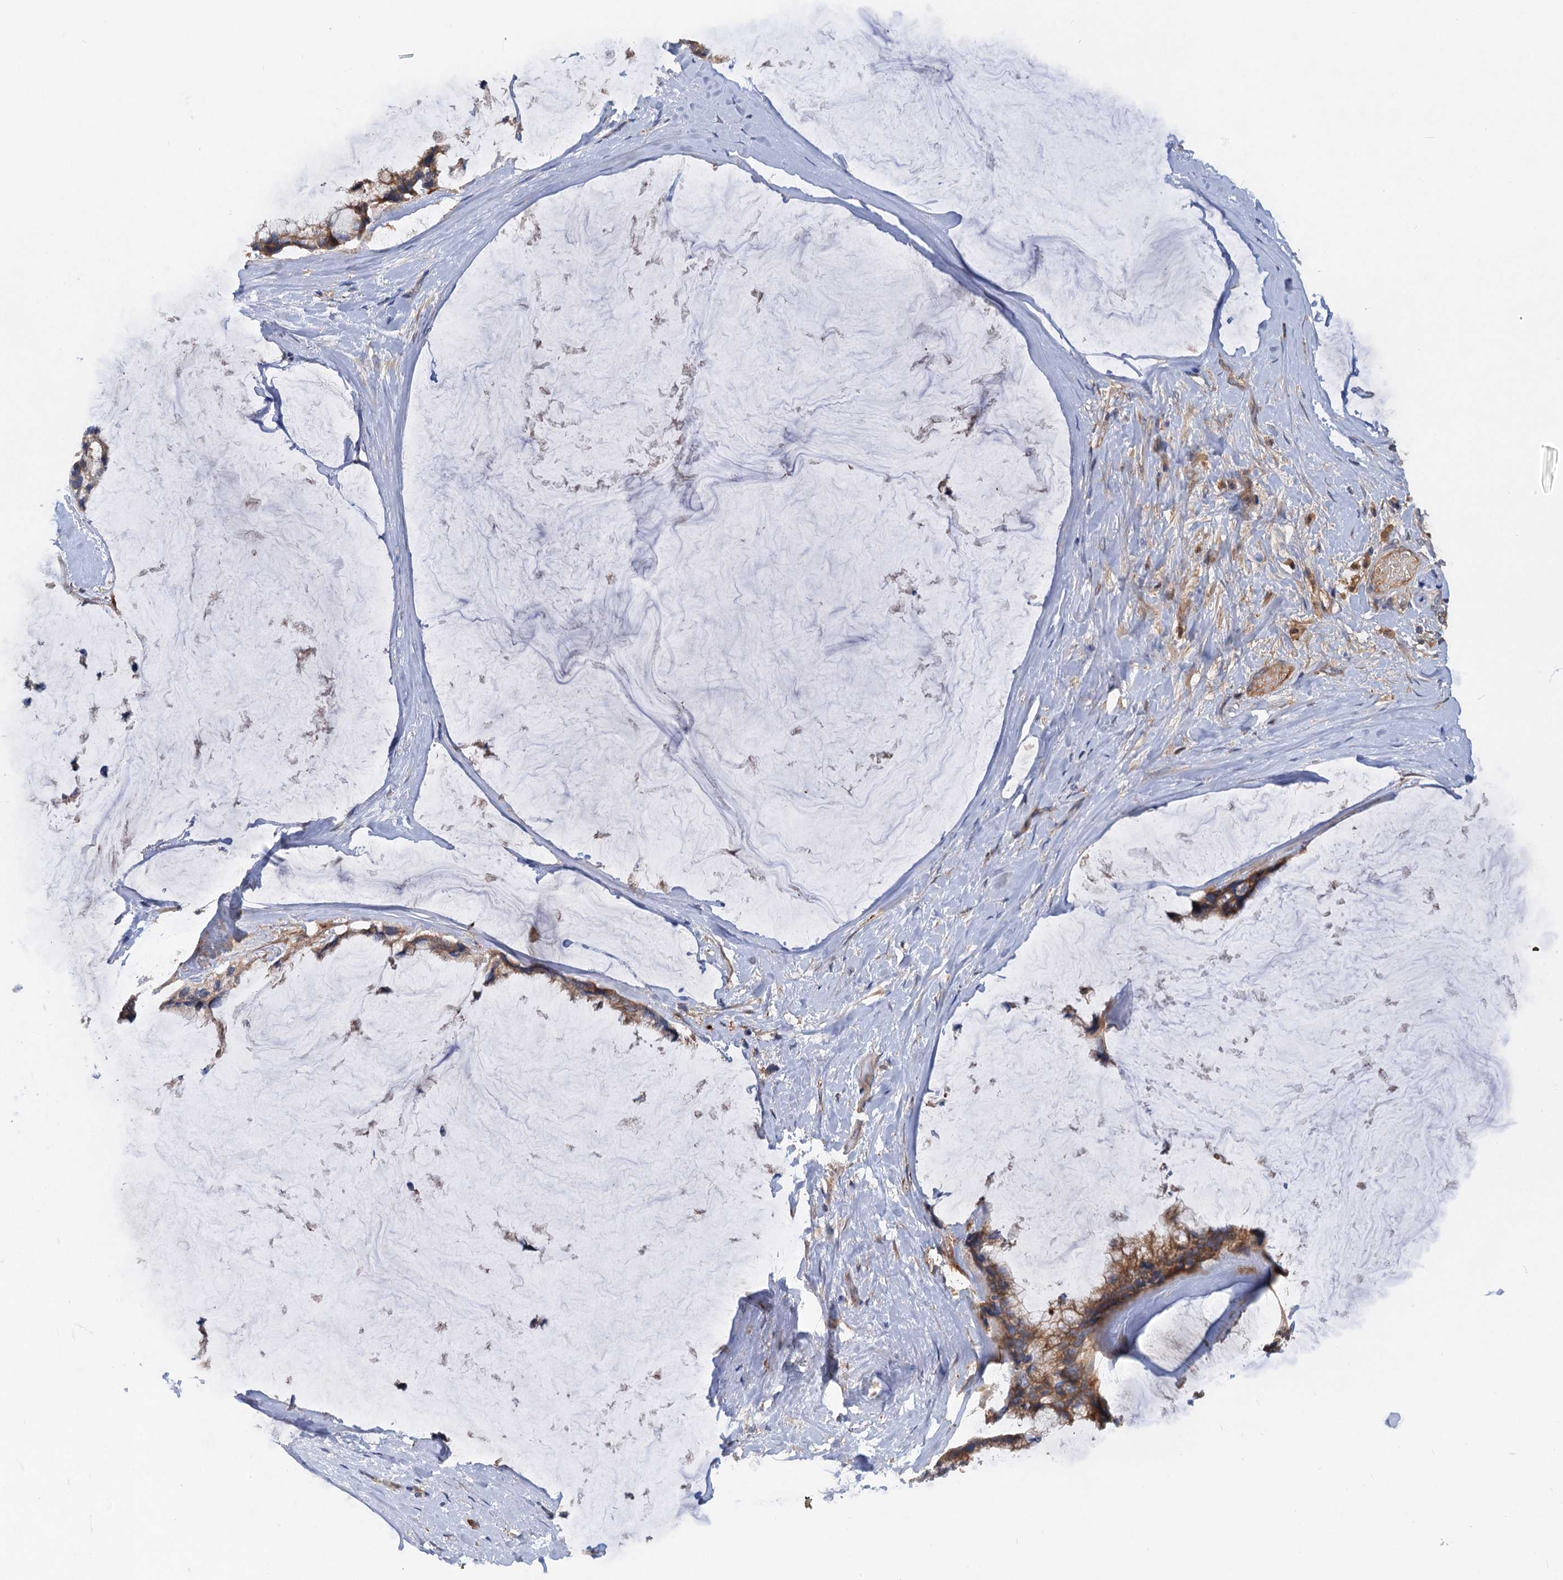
{"staining": {"intensity": "moderate", "quantity": ">75%", "location": "cytoplasmic/membranous"}, "tissue": "ovarian cancer", "cell_type": "Tumor cells", "image_type": "cancer", "snomed": [{"axis": "morphology", "description": "Cystadenocarcinoma, mucinous, NOS"}, {"axis": "topography", "description": "Ovary"}], "caption": "IHC (DAB) staining of human ovarian cancer (mucinous cystadenocarcinoma) displays moderate cytoplasmic/membranous protein positivity in approximately >75% of tumor cells.", "gene": "ALKBH7", "patient": {"sex": "female", "age": 39}}